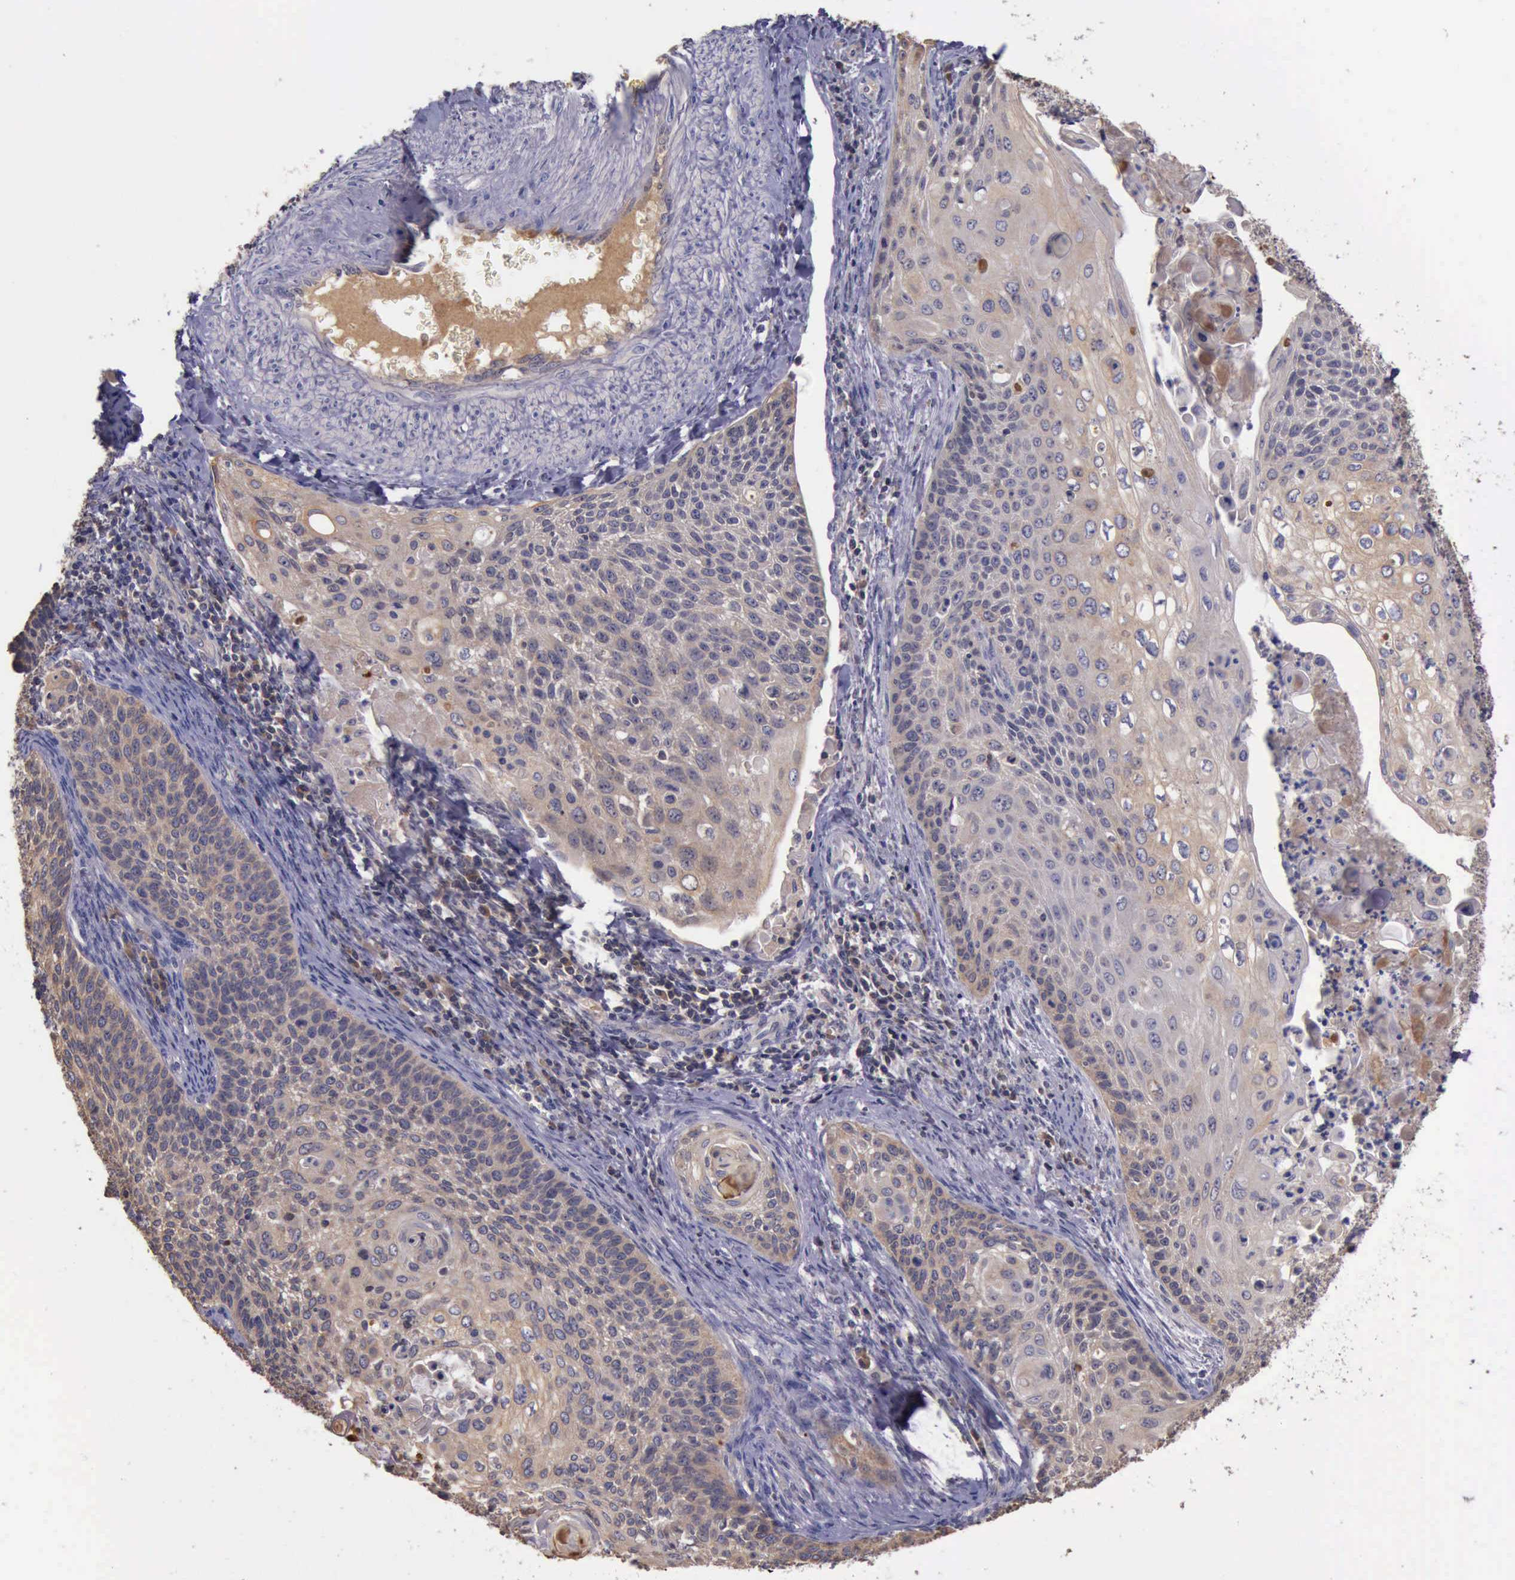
{"staining": {"intensity": "negative", "quantity": "none", "location": "none"}, "tissue": "cervical cancer", "cell_type": "Tumor cells", "image_type": "cancer", "snomed": [{"axis": "morphology", "description": "Squamous cell carcinoma, NOS"}, {"axis": "topography", "description": "Cervix"}], "caption": "This is an immunohistochemistry (IHC) histopathology image of cervical cancer (squamous cell carcinoma). There is no positivity in tumor cells.", "gene": "RAB39B", "patient": {"sex": "female", "age": 33}}